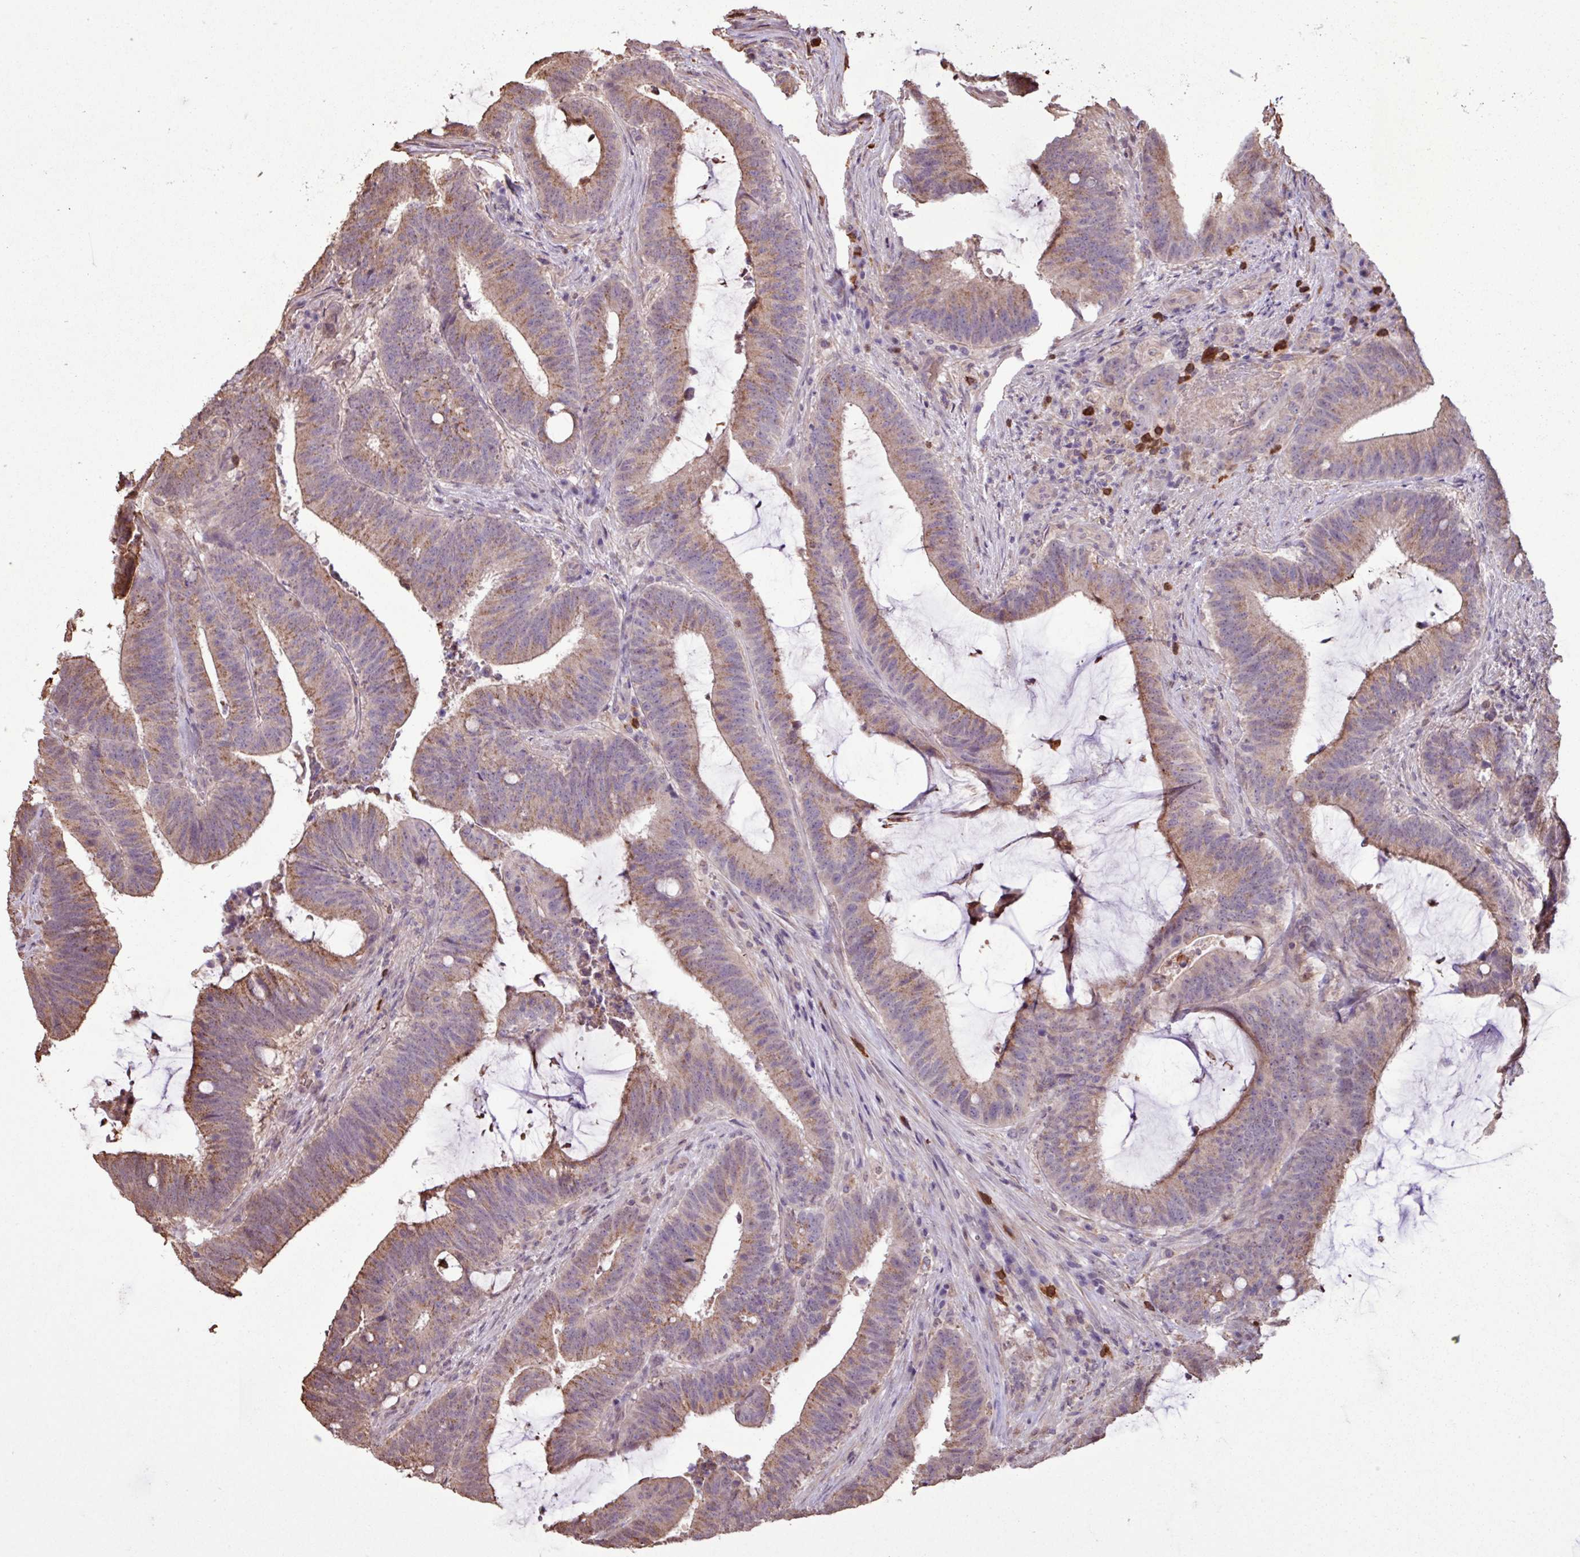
{"staining": {"intensity": "moderate", "quantity": "25%-75%", "location": "cytoplasmic/membranous"}, "tissue": "colorectal cancer", "cell_type": "Tumor cells", "image_type": "cancer", "snomed": [{"axis": "morphology", "description": "Adenocarcinoma, NOS"}, {"axis": "topography", "description": "Colon"}], "caption": "A high-resolution histopathology image shows immunohistochemistry (IHC) staining of colorectal cancer (adenocarcinoma), which exhibits moderate cytoplasmic/membranous expression in approximately 25%-75% of tumor cells. (DAB (3,3'-diaminobenzidine) IHC, brown staining for protein, blue staining for nuclei).", "gene": "CHST11", "patient": {"sex": "female", "age": 43}}